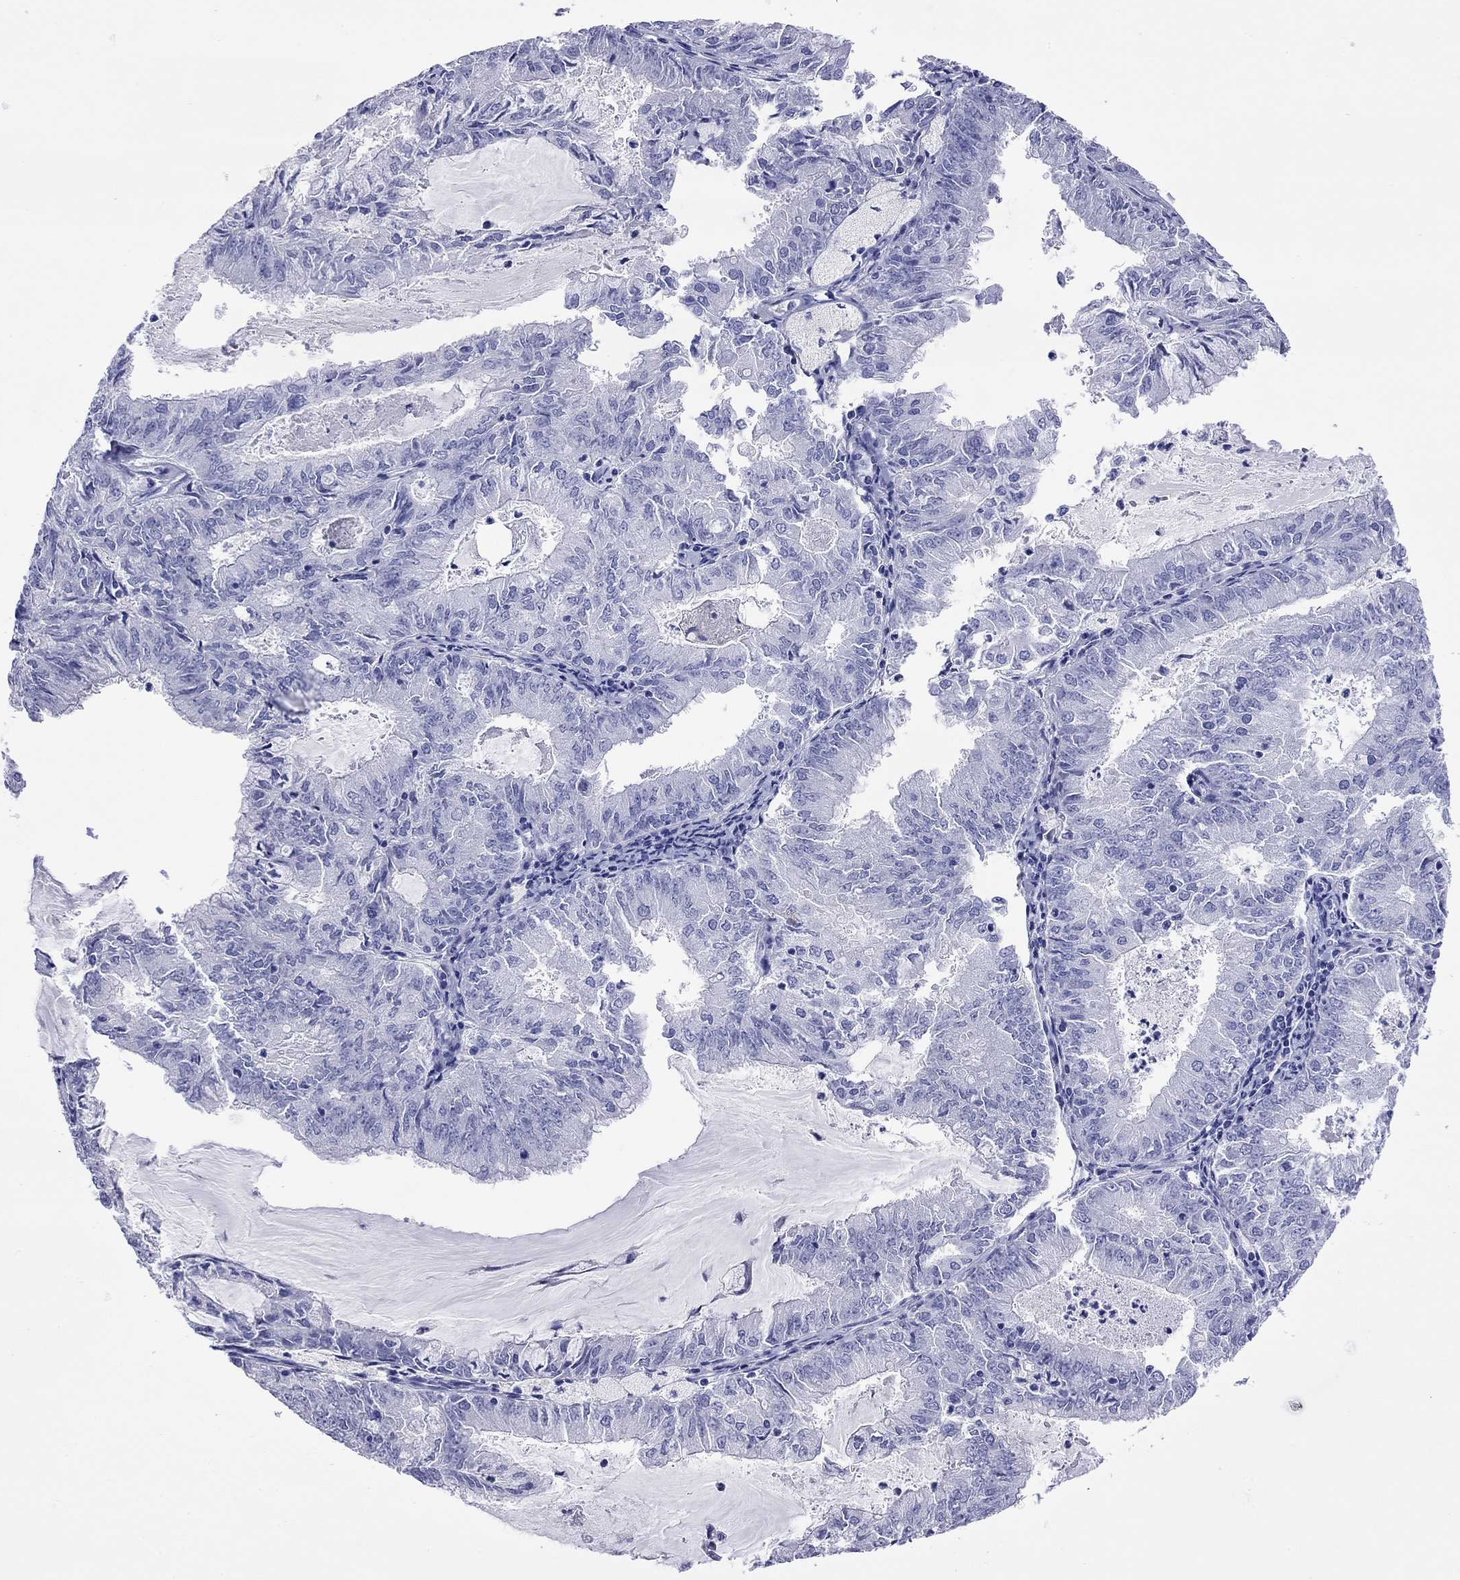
{"staining": {"intensity": "negative", "quantity": "none", "location": "none"}, "tissue": "endometrial cancer", "cell_type": "Tumor cells", "image_type": "cancer", "snomed": [{"axis": "morphology", "description": "Adenocarcinoma, NOS"}, {"axis": "topography", "description": "Endometrium"}], "caption": "An IHC image of adenocarcinoma (endometrial) is shown. There is no staining in tumor cells of adenocarcinoma (endometrial).", "gene": "FIGLA", "patient": {"sex": "female", "age": 57}}